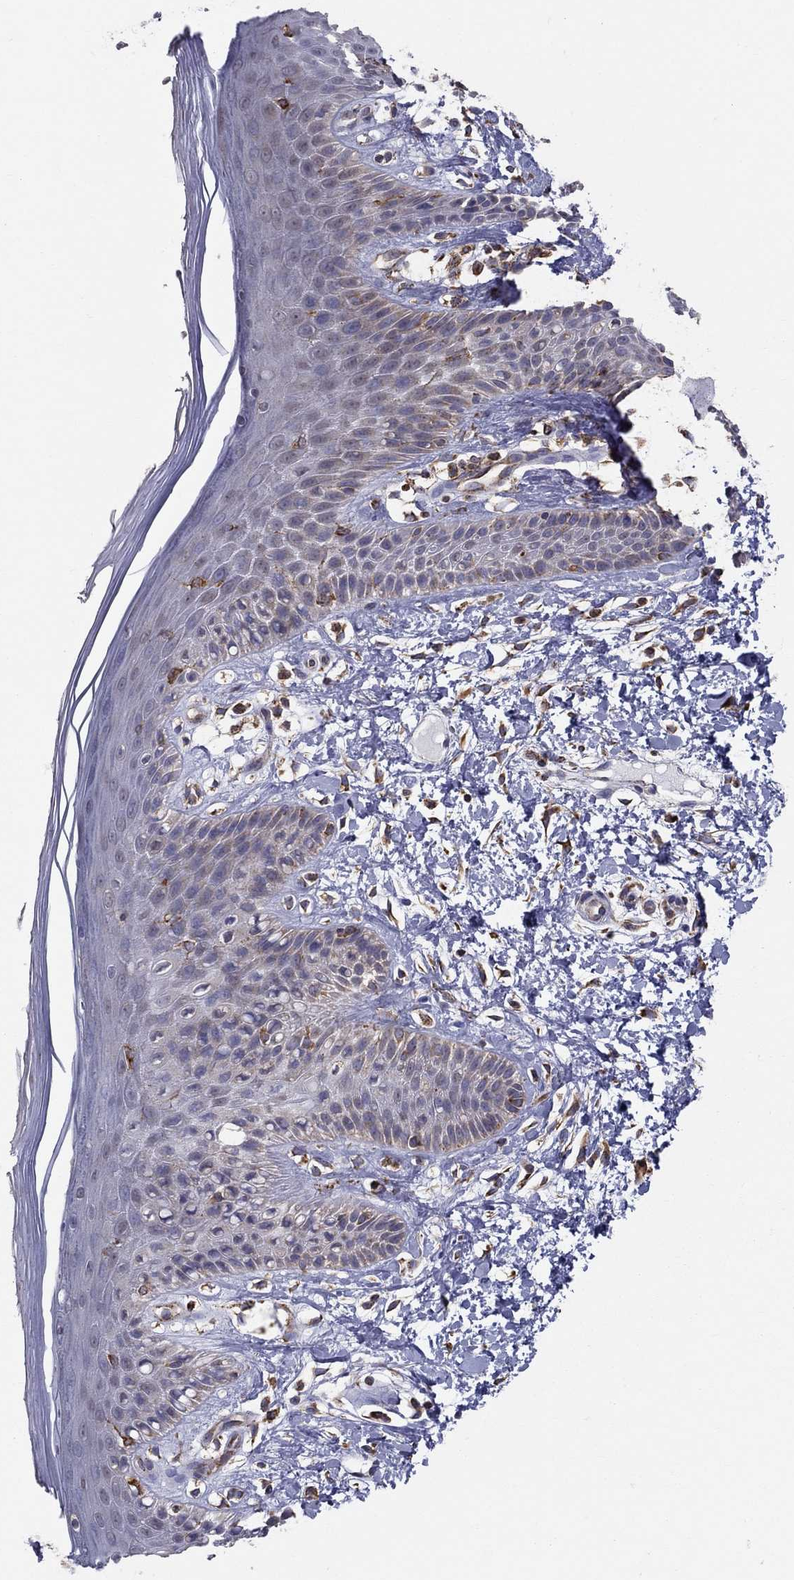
{"staining": {"intensity": "negative", "quantity": "none", "location": "none"}, "tissue": "skin", "cell_type": "Epidermal cells", "image_type": "normal", "snomed": [{"axis": "morphology", "description": "Normal tissue, NOS"}, {"axis": "topography", "description": "Anal"}], "caption": "Immunohistochemistry (IHC) of normal human skin reveals no positivity in epidermal cells.", "gene": "PRDX4", "patient": {"sex": "male", "age": 36}}